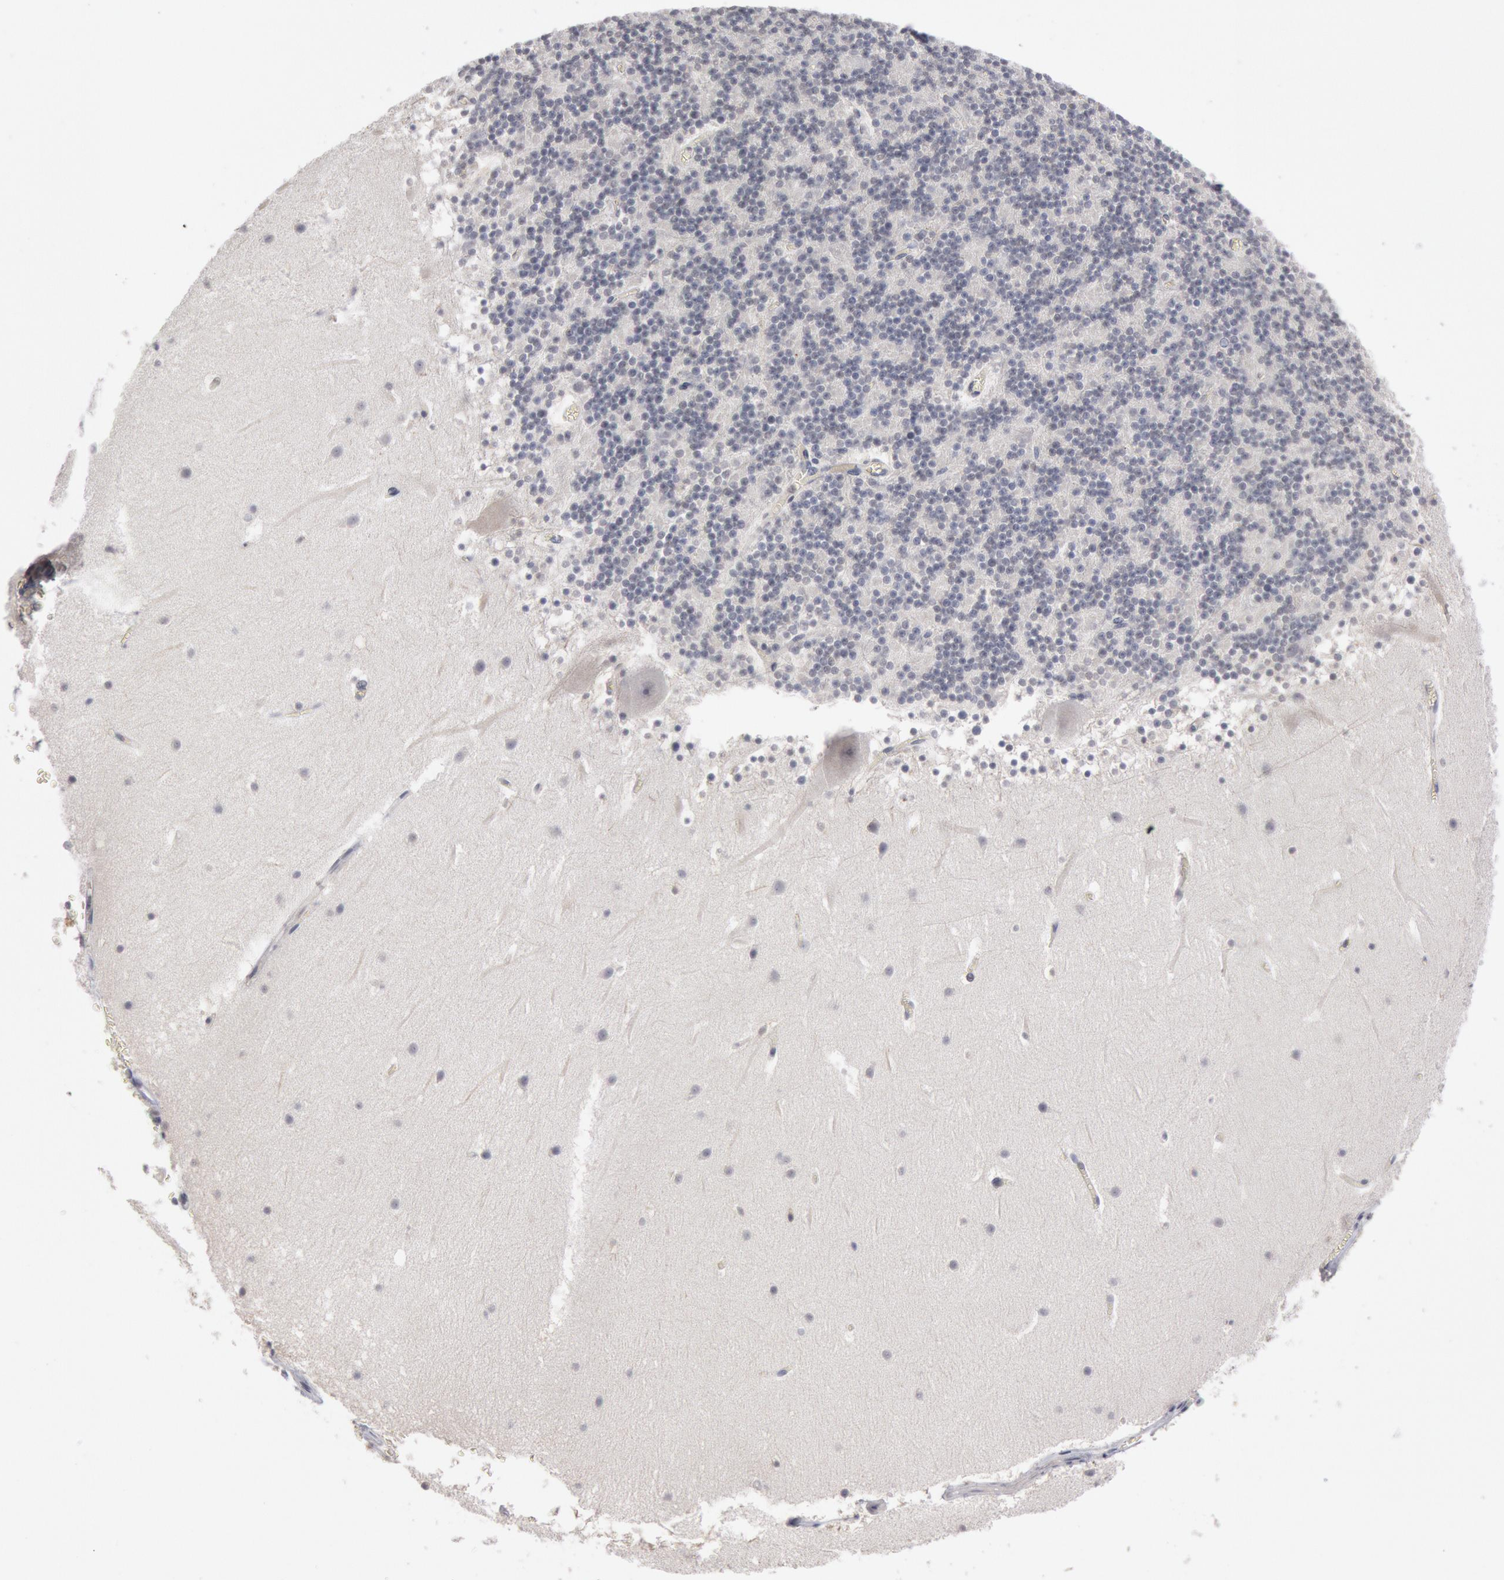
{"staining": {"intensity": "negative", "quantity": "none", "location": "none"}, "tissue": "cerebellum", "cell_type": "Cells in granular layer", "image_type": "normal", "snomed": [{"axis": "morphology", "description": "Normal tissue, NOS"}, {"axis": "topography", "description": "Cerebellum"}], "caption": "Cells in granular layer are negative for brown protein staining in unremarkable cerebellum. Brightfield microscopy of immunohistochemistry (IHC) stained with DAB (3,3'-diaminobenzidine) (brown) and hematoxylin (blue), captured at high magnification.", "gene": "WDHD1", "patient": {"sex": "male", "age": 45}}